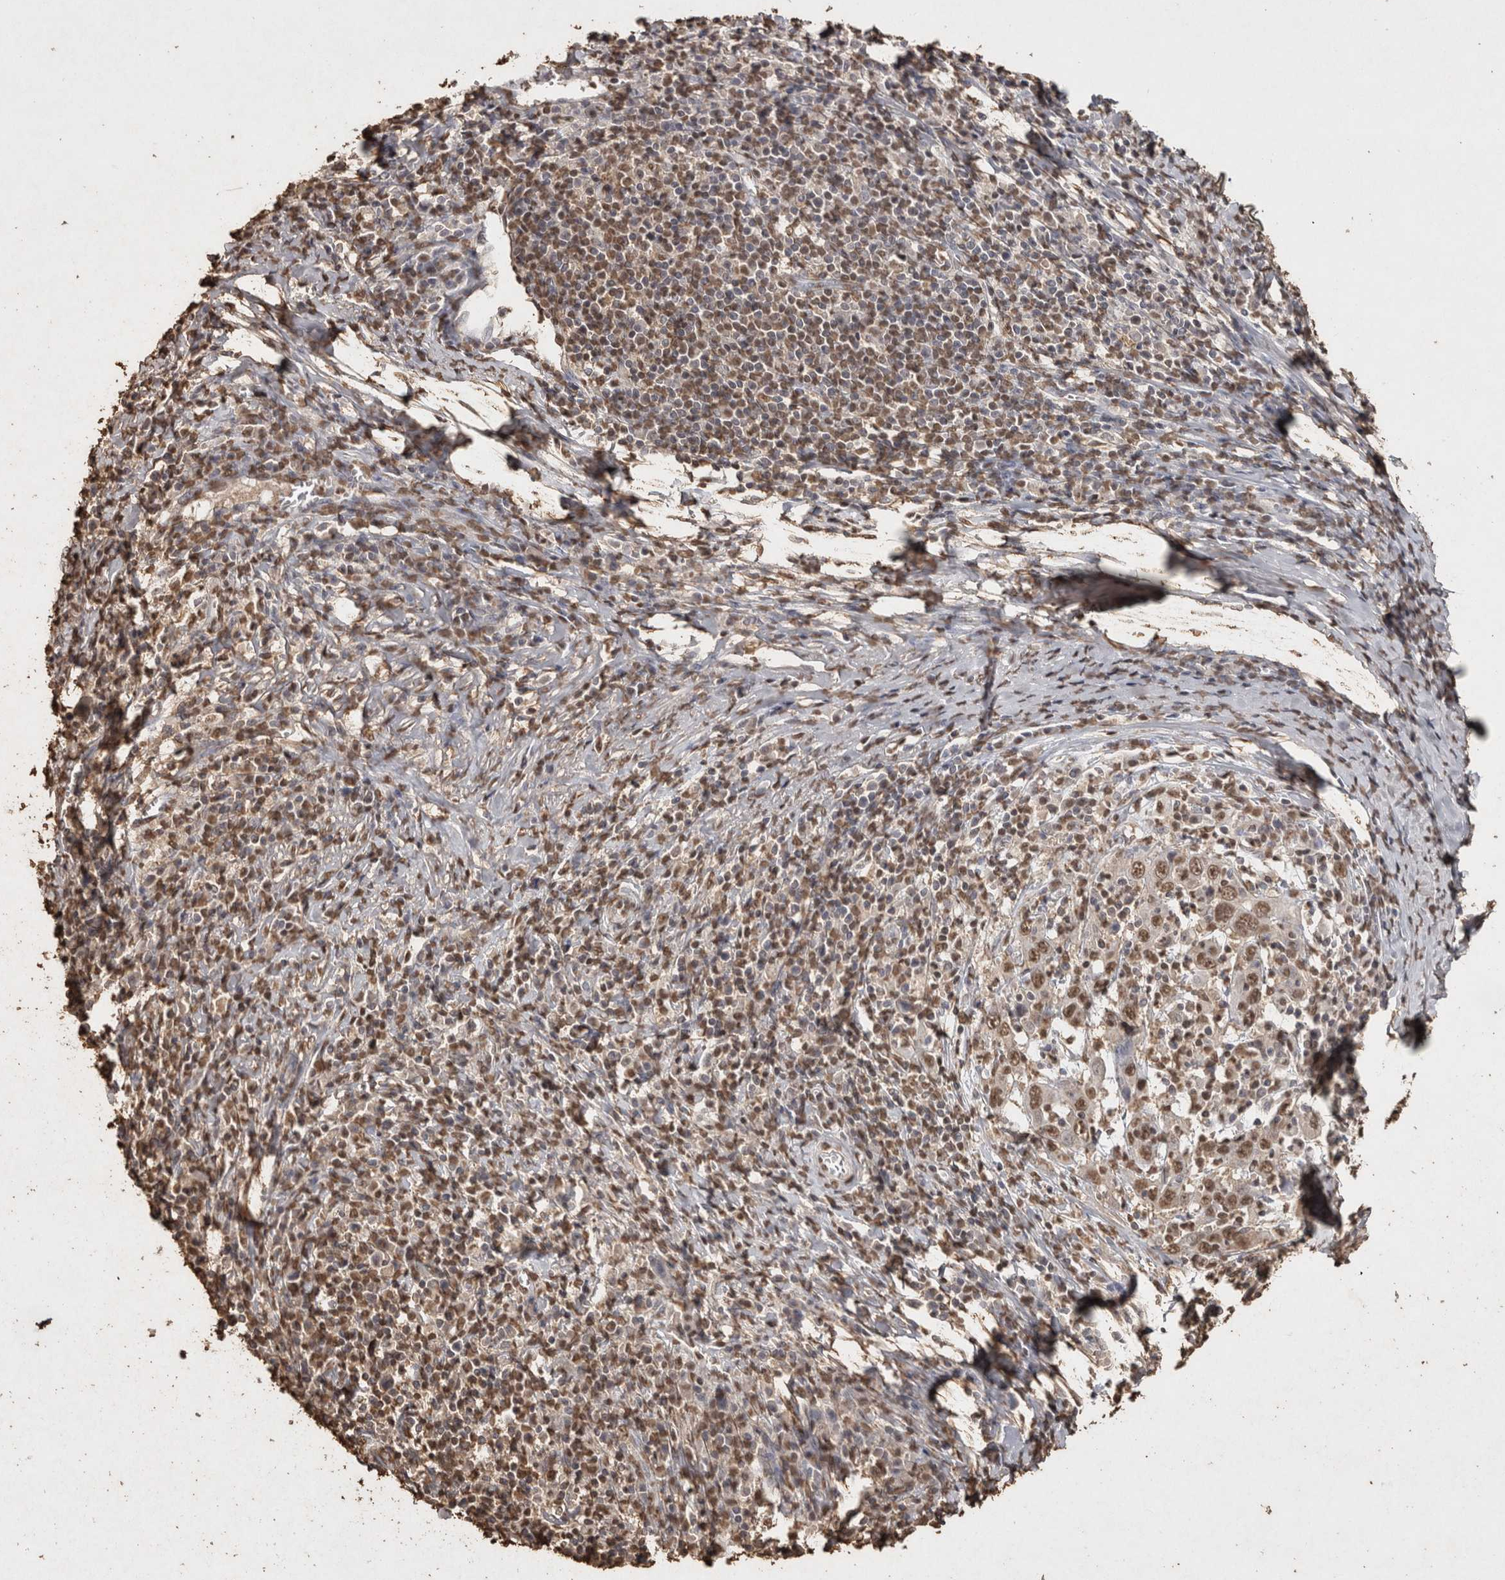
{"staining": {"intensity": "moderate", "quantity": ">75%", "location": "nuclear"}, "tissue": "cervical cancer", "cell_type": "Tumor cells", "image_type": "cancer", "snomed": [{"axis": "morphology", "description": "Squamous cell carcinoma, NOS"}, {"axis": "topography", "description": "Cervix"}], "caption": "Immunohistochemistry (IHC) of human cervical cancer demonstrates medium levels of moderate nuclear expression in about >75% of tumor cells.", "gene": "FSTL3", "patient": {"sex": "female", "age": 46}}